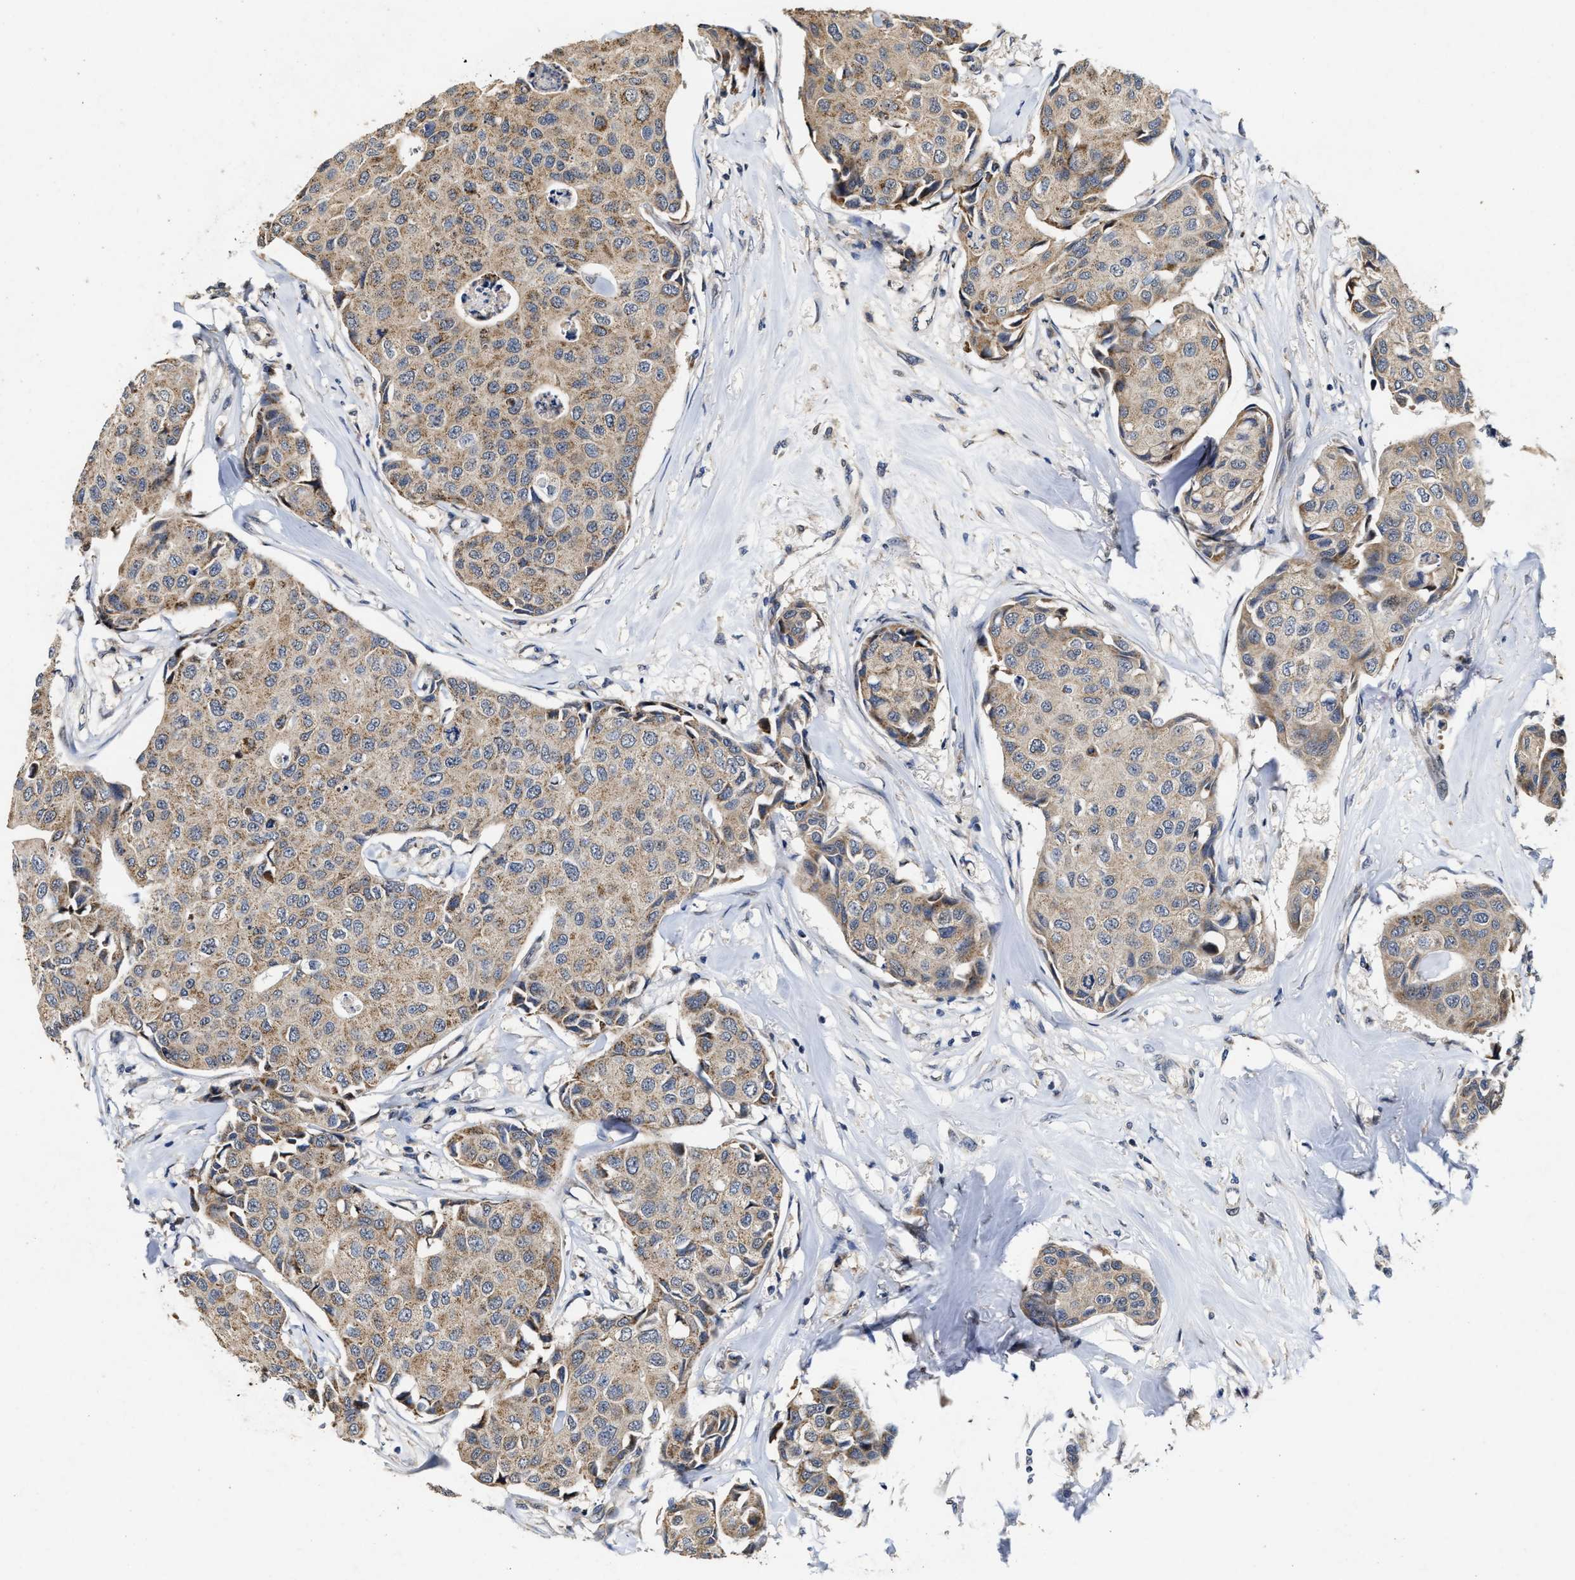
{"staining": {"intensity": "moderate", "quantity": ">75%", "location": "cytoplasmic/membranous"}, "tissue": "breast cancer", "cell_type": "Tumor cells", "image_type": "cancer", "snomed": [{"axis": "morphology", "description": "Duct carcinoma"}, {"axis": "topography", "description": "Breast"}], "caption": "This is an image of immunohistochemistry (IHC) staining of breast cancer, which shows moderate staining in the cytoplasmic/membranous of tumor cells.", "gene": "SCYL2", "patient": {"sex": "female", "age": 80}}